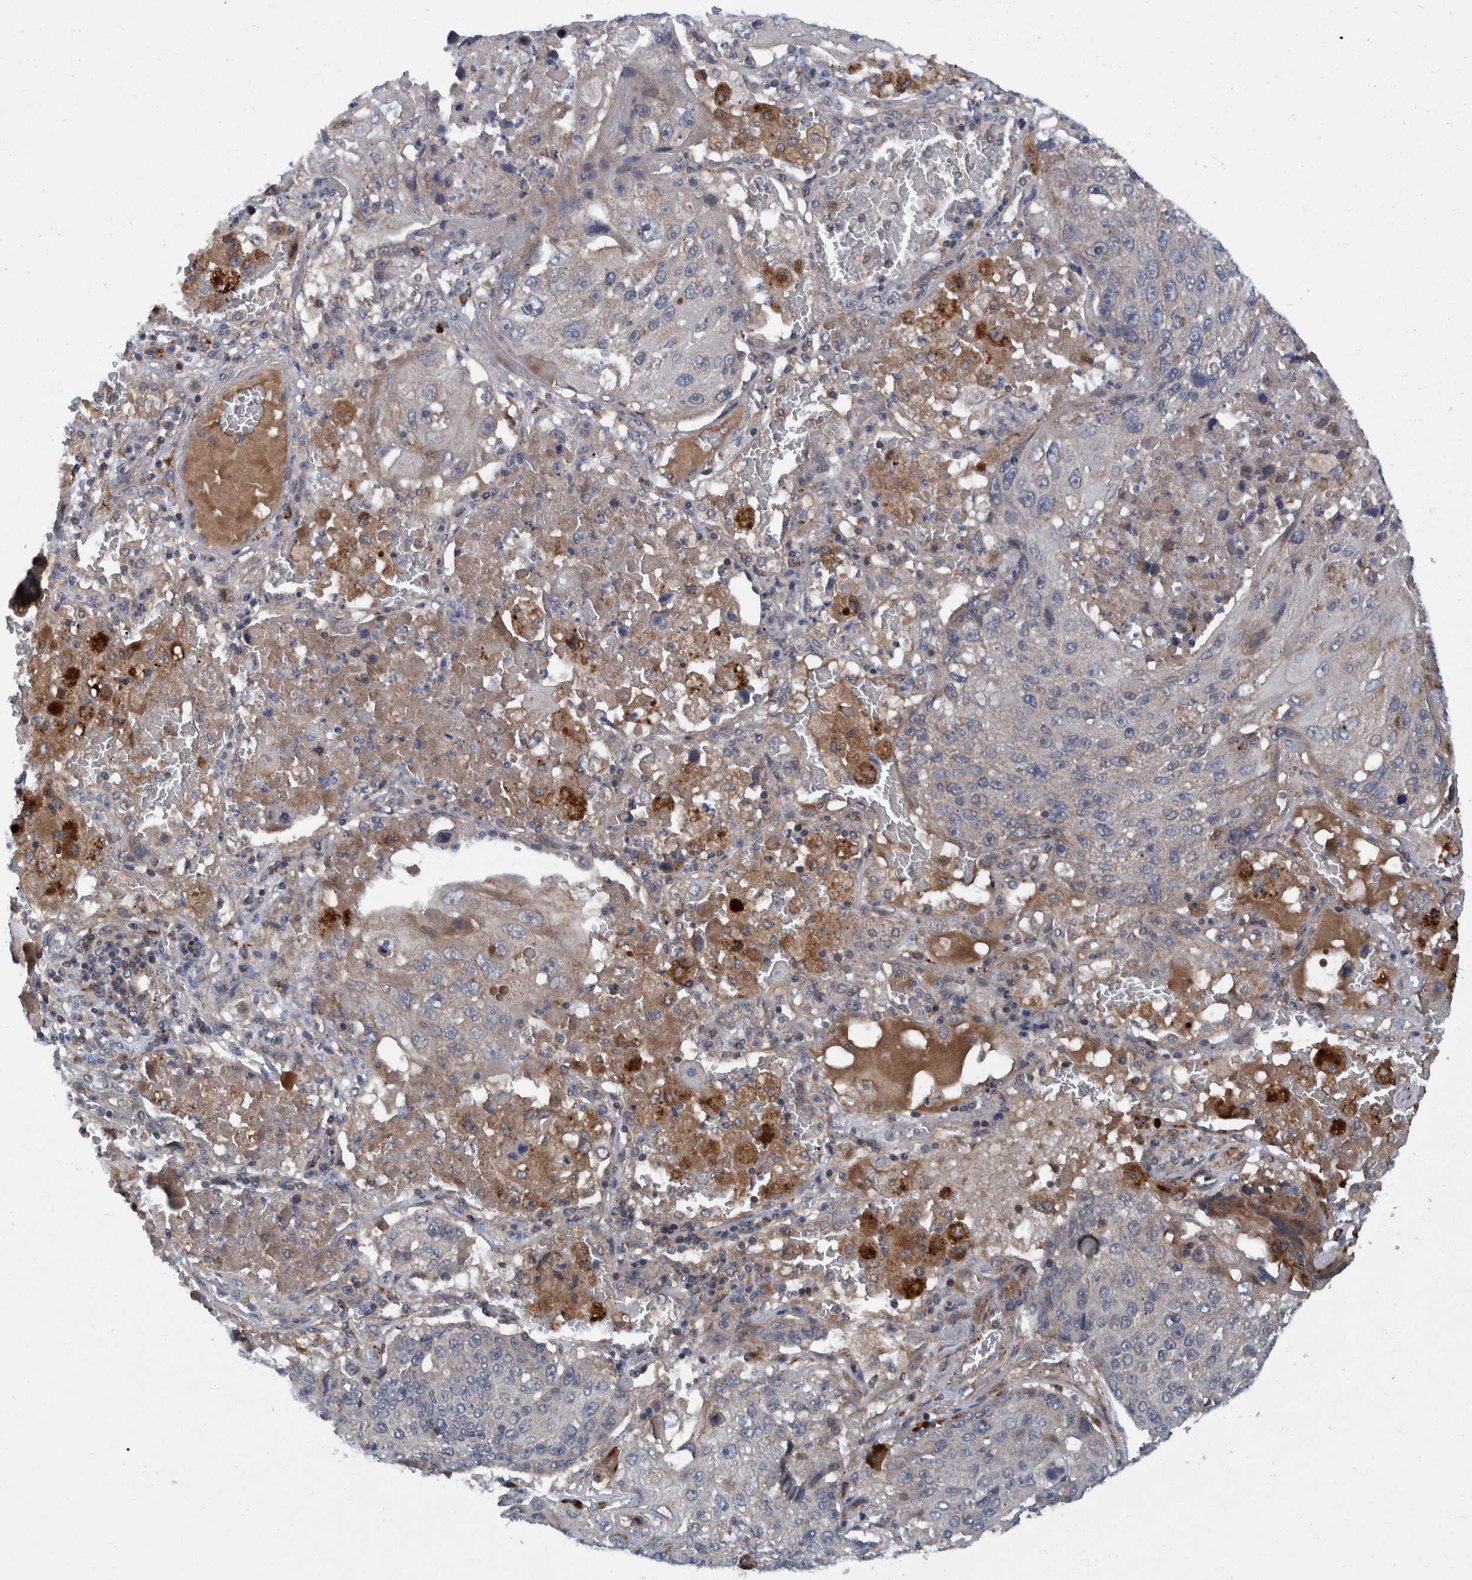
{"staining": {"intensity": "negative", "quantity": "none", "location": "none"}, "tissue": "lung cancer", "cell_type": "Tumor cells", "image_type": "cancer", "snomed": [{"axis": "morphology", "description": "Squamous cell carcinoma, NOS"}, {"axis": "topography", "description": "Lung"}], "caption": "Image shows no significant protein positivity in tumor cells of squamous cell carcinoma (lung). (DAB immunohistochemistry (IHC), high magnification).", "gene": "ITIH3", "patient": {"sex": "male", "age": 61}}